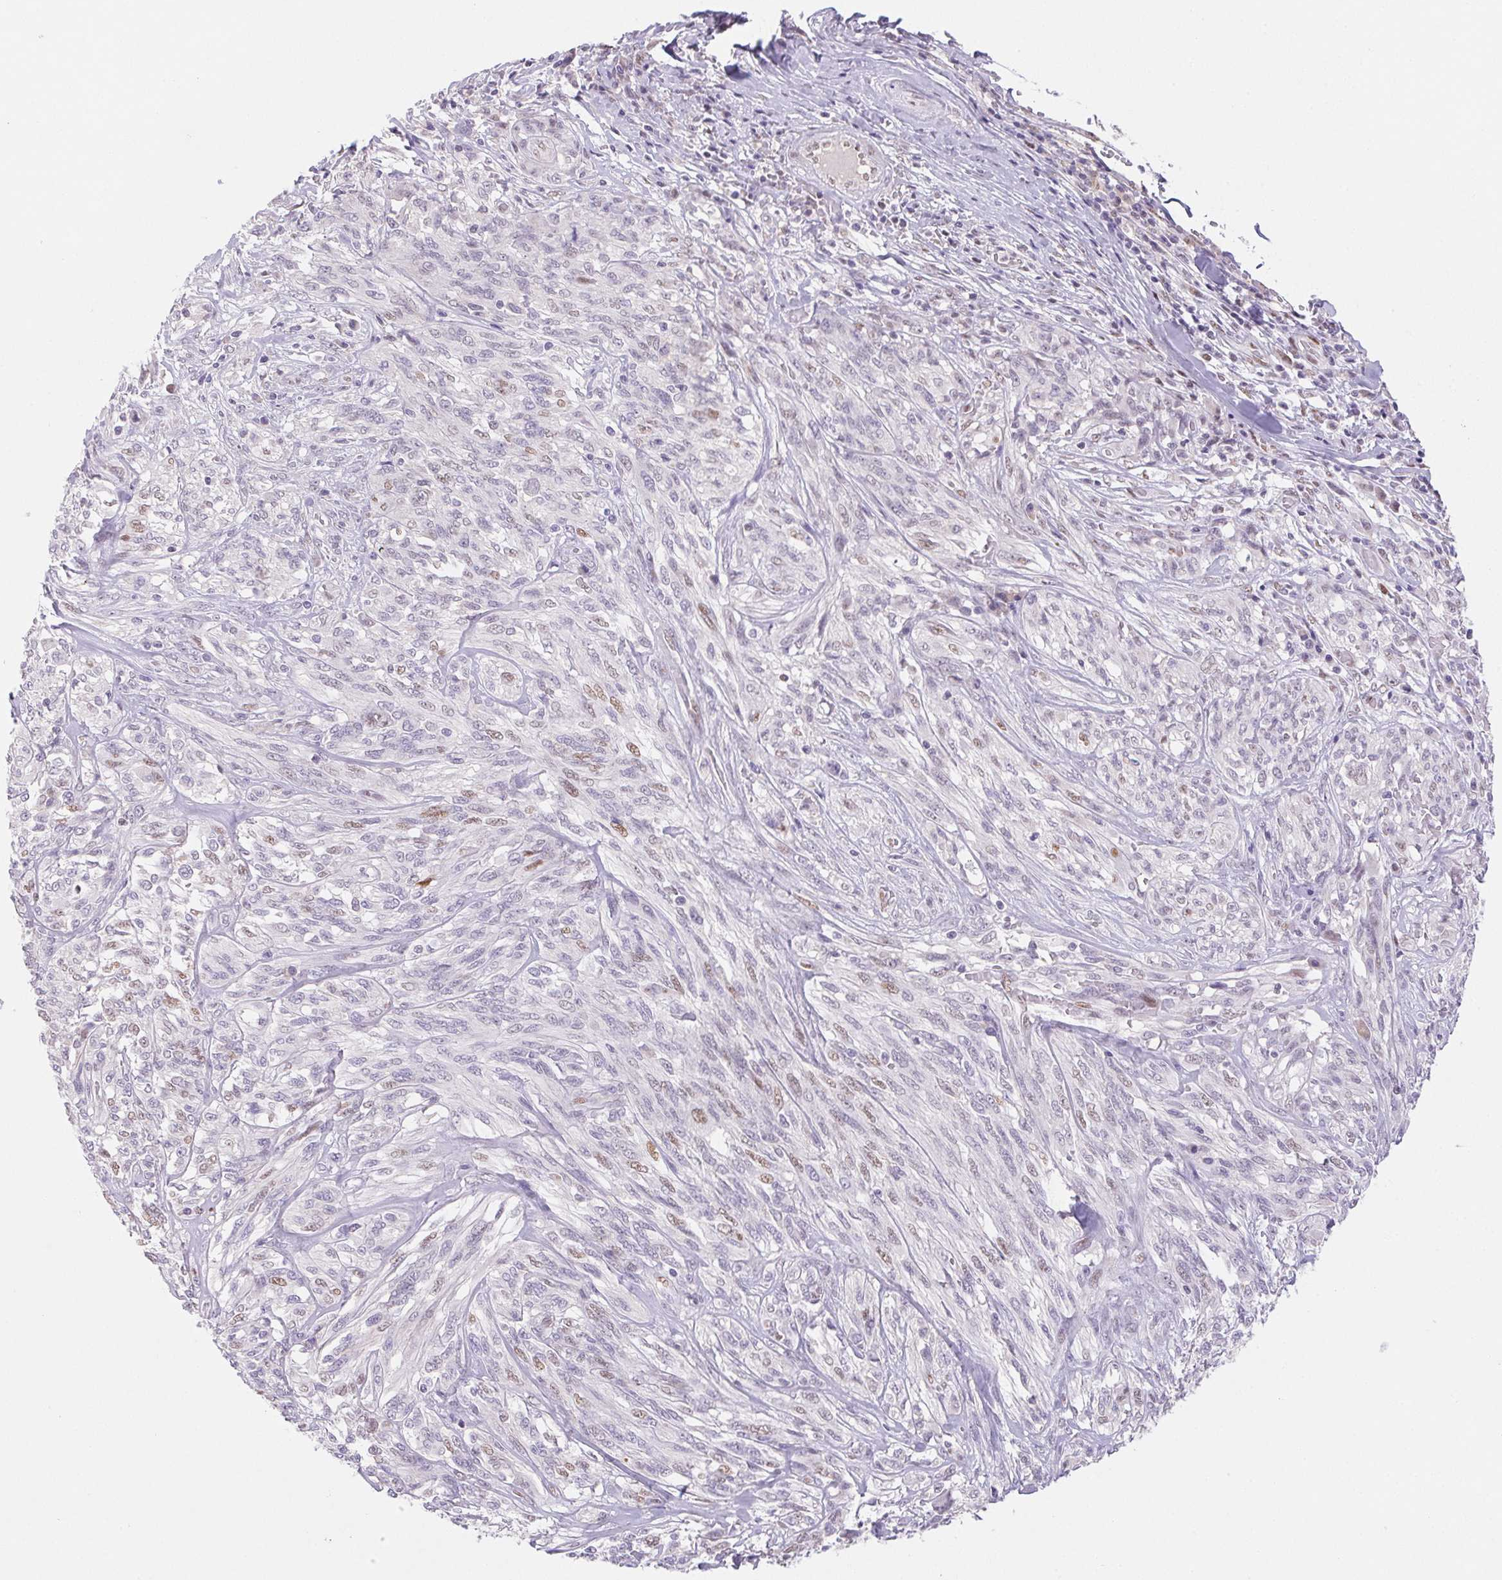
{"staining": {"intensity": "weak", "quantity": "25%-75%", "location": "nuclear"}, "tissue": "melanoma", "cell_type": "Tumor cells", "image_type": "cancer", "snomed": [{"axis": "morphology", "description": "Malignant melanoma, NOS"}, {"axis": "topography", "description": "Skin"}], "caption": "Protein staining shows weak nuclear positivity in approximately 25%-75% of tumor cells in melanoma.", "gene": "DPPA5", "patient": {"sex": "female", "age": 91}}